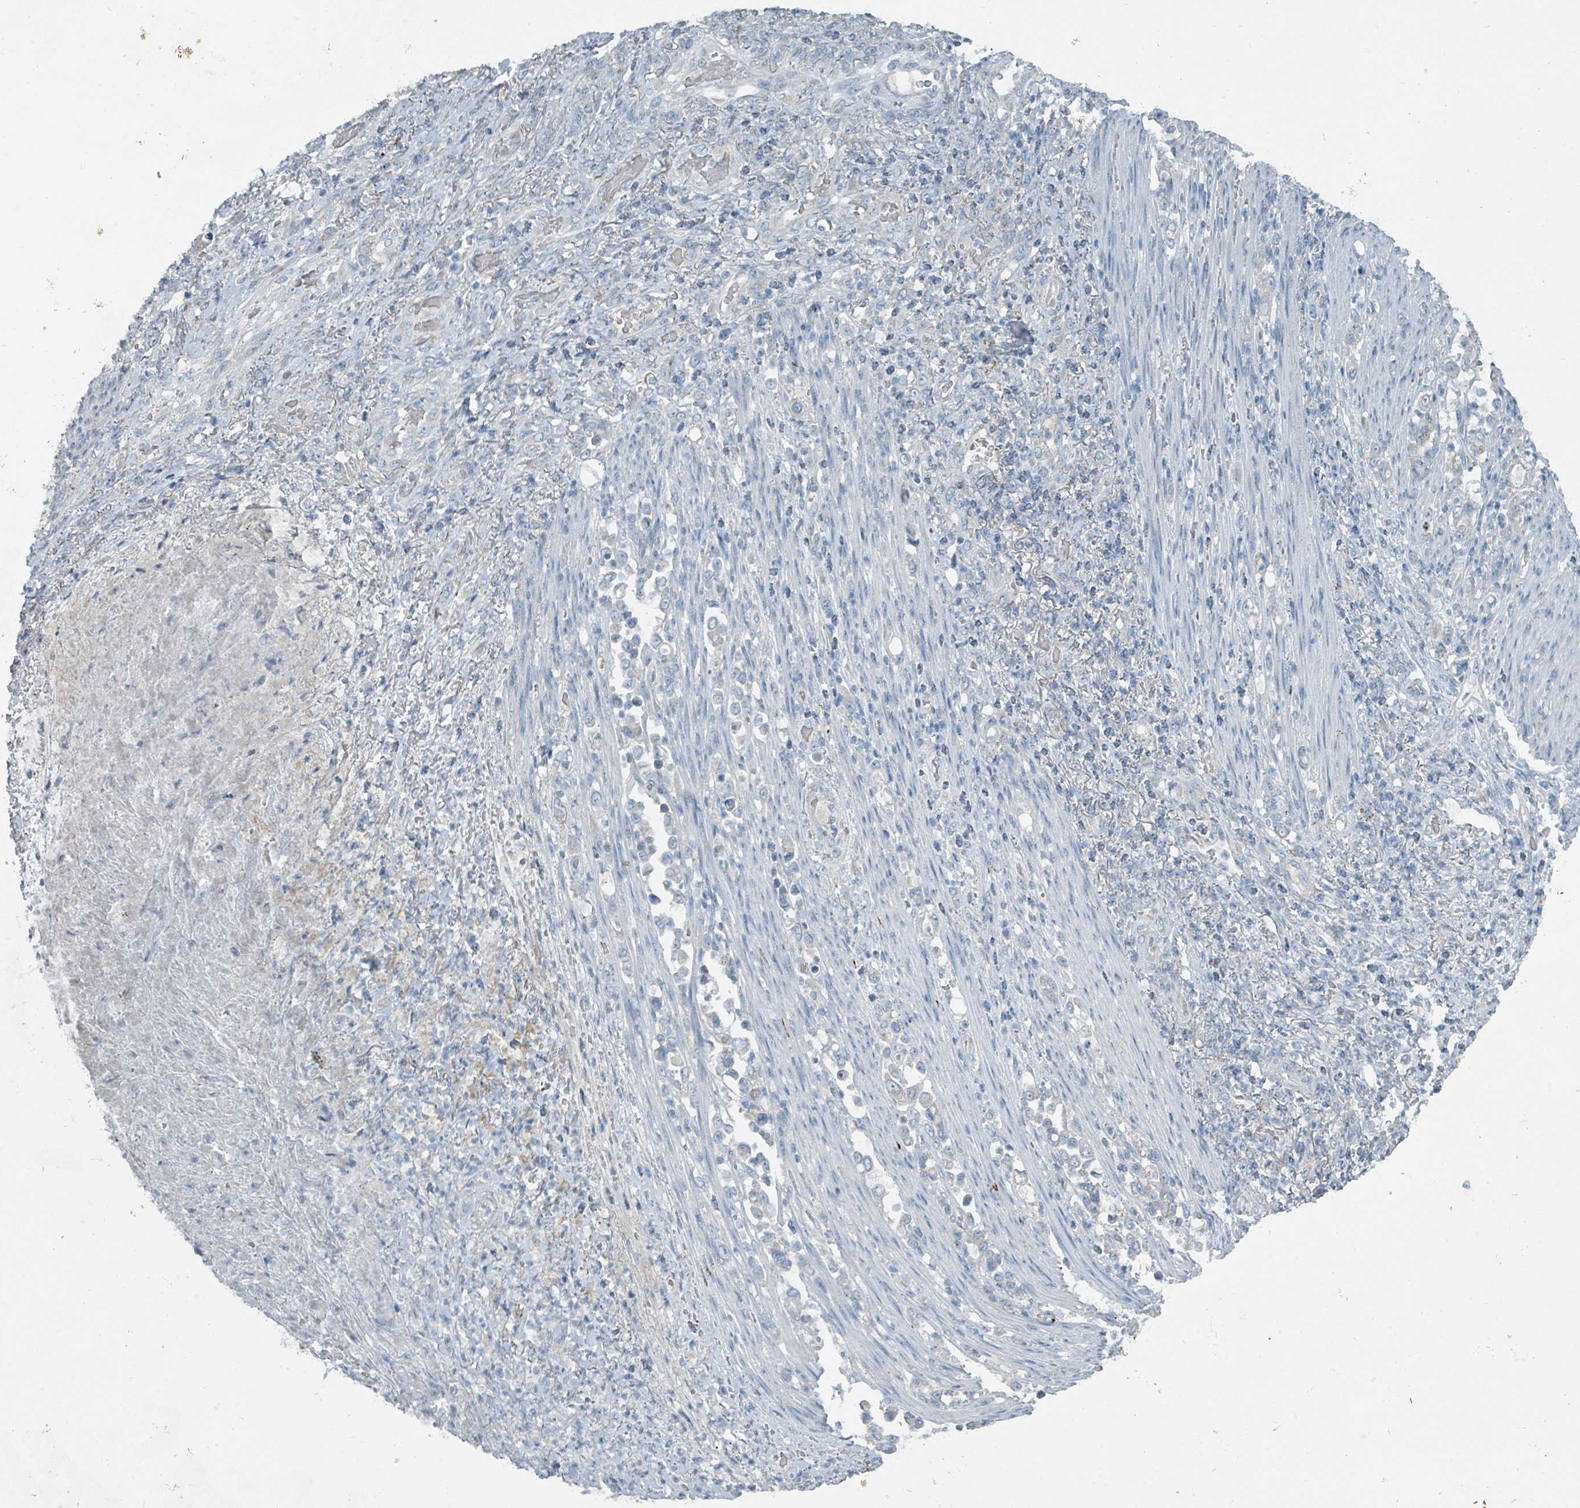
{"staining": {"intensity": "negative", "quantity": "none", "location": "none"}, "tissue": "stomach cancer", "cell_type": "Tumor cells", "image_type": "cancer", "snomed": [{"axis": "morphology", "description": "Normal tissue, NOS"}, {"axis": "morphology", "description": "Adenocarcinoma, NOS"}, {"axis": "topography", "description": "Stomach"}], "caption": "Histopathology image shows no protein staining in tumor cells of adenocarcinoma (stomach) tissue.", "gene": "RASA4", "patient": {"sex": "female", "age": 79}}